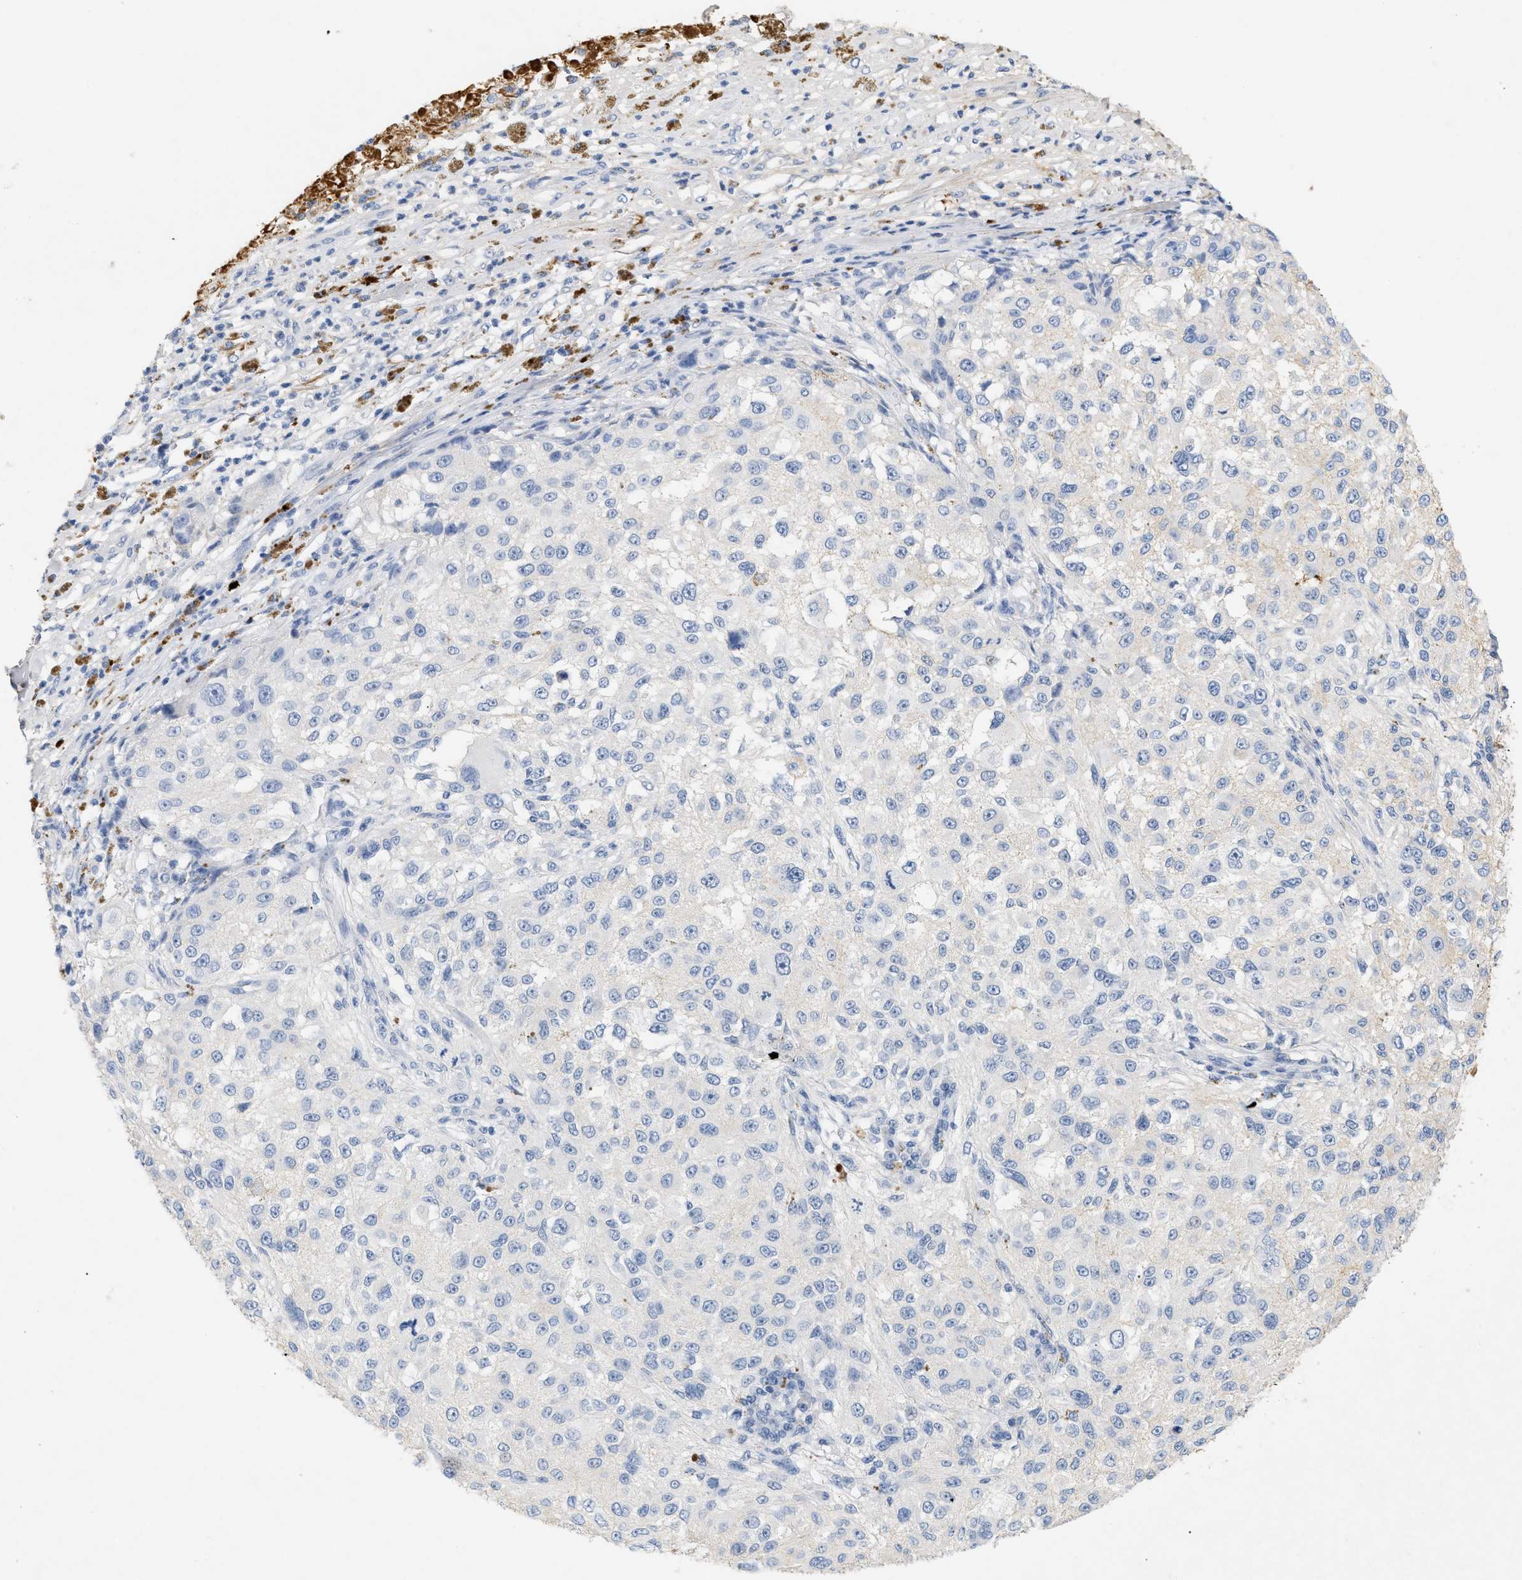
{"staining": {"intensity": "negative", "quantity": "none", "location": "none"}, "tissue": "melanoma", "cell_type": "Tumor cells", "image_type": "cancer", "snomed": [{"axis": "morphology", "description": "Necrosis, NOS"}, {"axis": "morphology", "description": "Malignant melanoma, NOS"}, {"axis": "topography", "description": "Skin"}], "caption": "A photomicrograph of malignant melanoma stained for a protein shows no brown staining in tumor cells. (DAB (3,3'-diaminobenzidine) immunohistochemistry (IHC) visualized using brightfield microscopy, high magnification).", "gene": "CFH", "patient": {"sex": "female", "age": 87}}